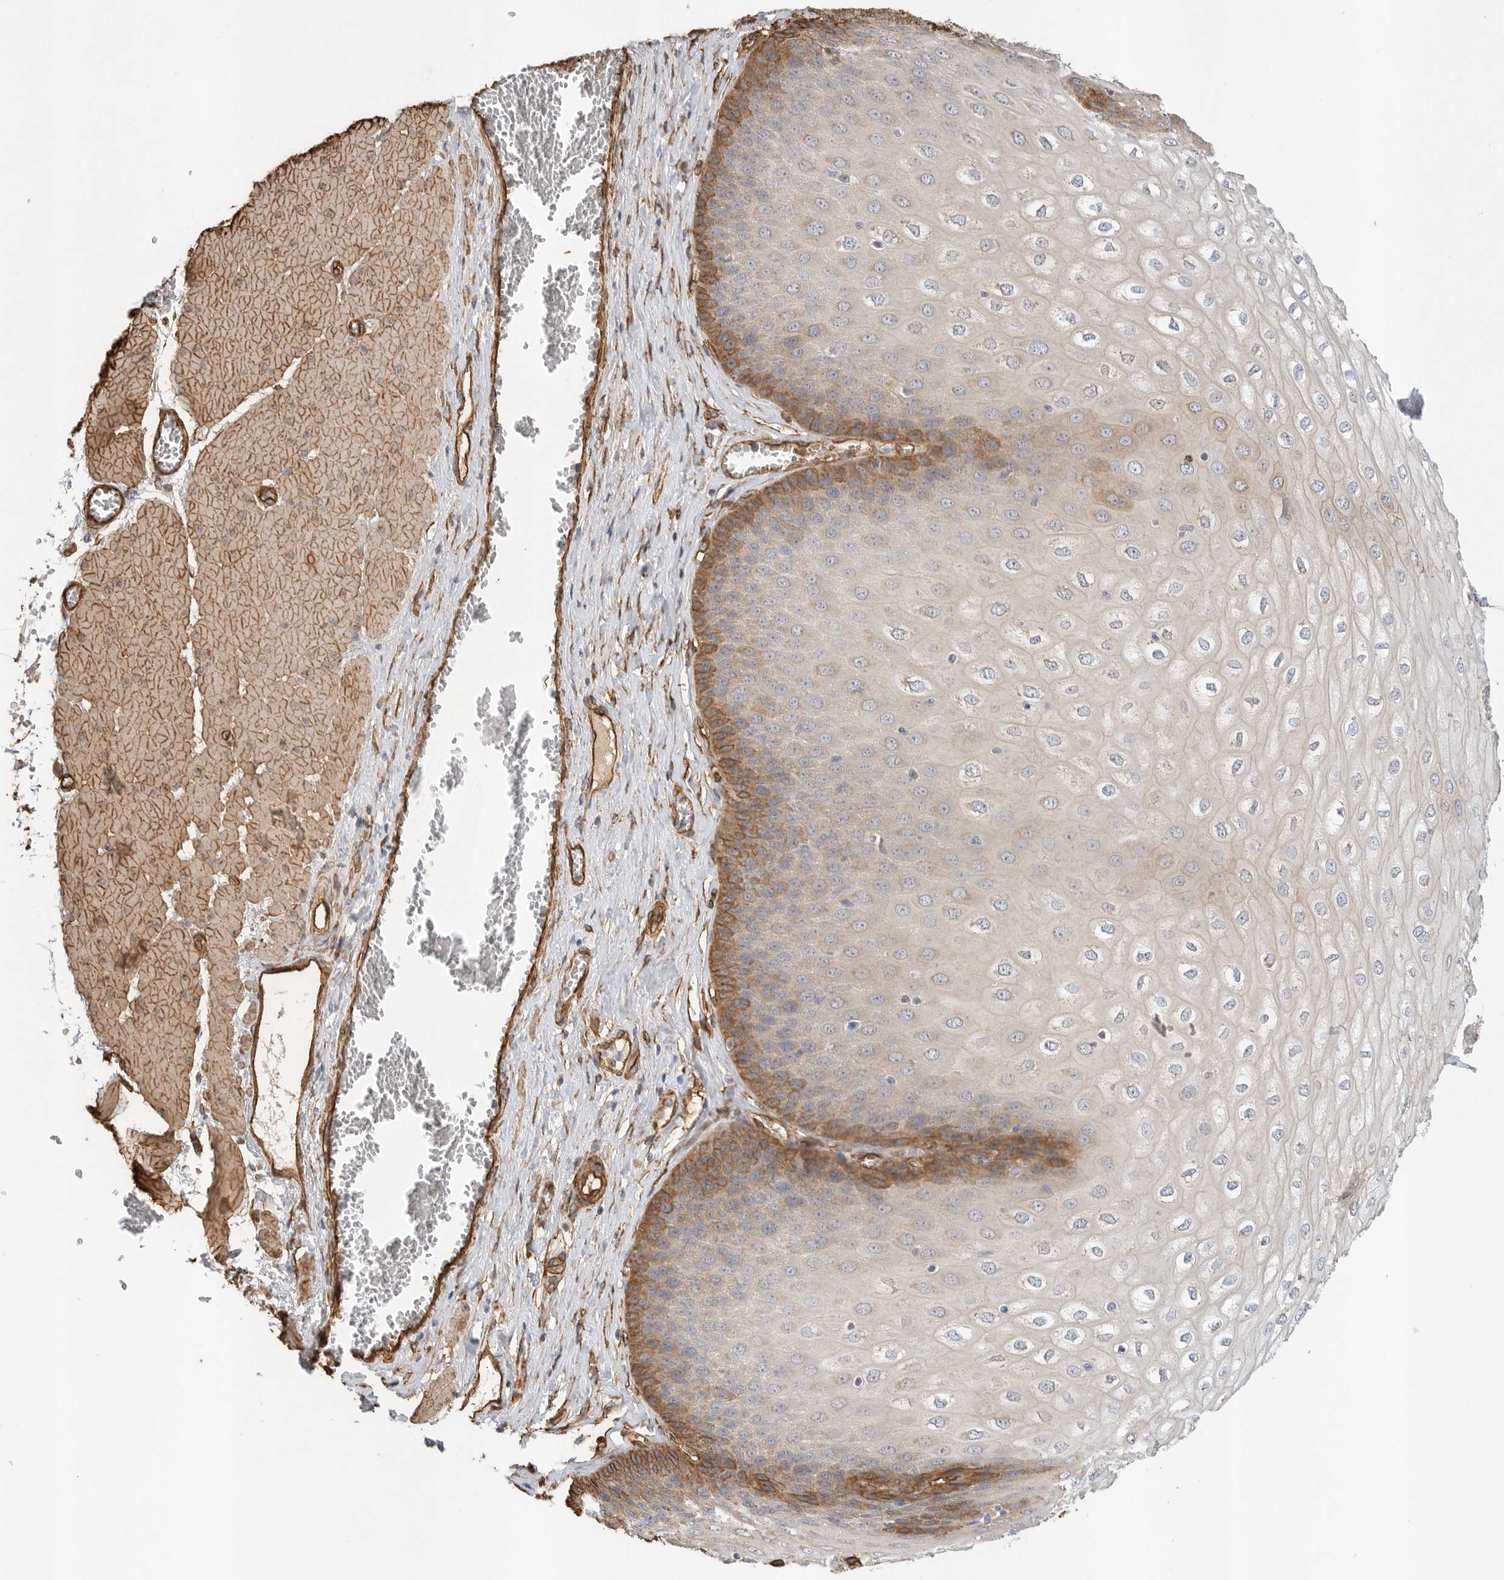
{"staining": {"intensity": "moderate", "quantity": "<25%", "location": "cytoplasmic/membranous"}, "tissue": "esophagus", "cell_type": "Squamous epithelial cells", "image_type": "normal", "snomed": [{"axis": "morphology", "description": "Normal tissue, NOS"}, {"axis": "topography", "description": "Esophagus"}], "caption": "Esophagus stained for a protein displays moderate cytoplasmic/membranous positivity in squamous epithelial cells. The staining is performed using DAB brown chromogen to label protein expression. The nuclei are counter-stained blue using hematoxylin.", "gene": "JMJD4", "patient": {"sex": "male", "age": 60}}